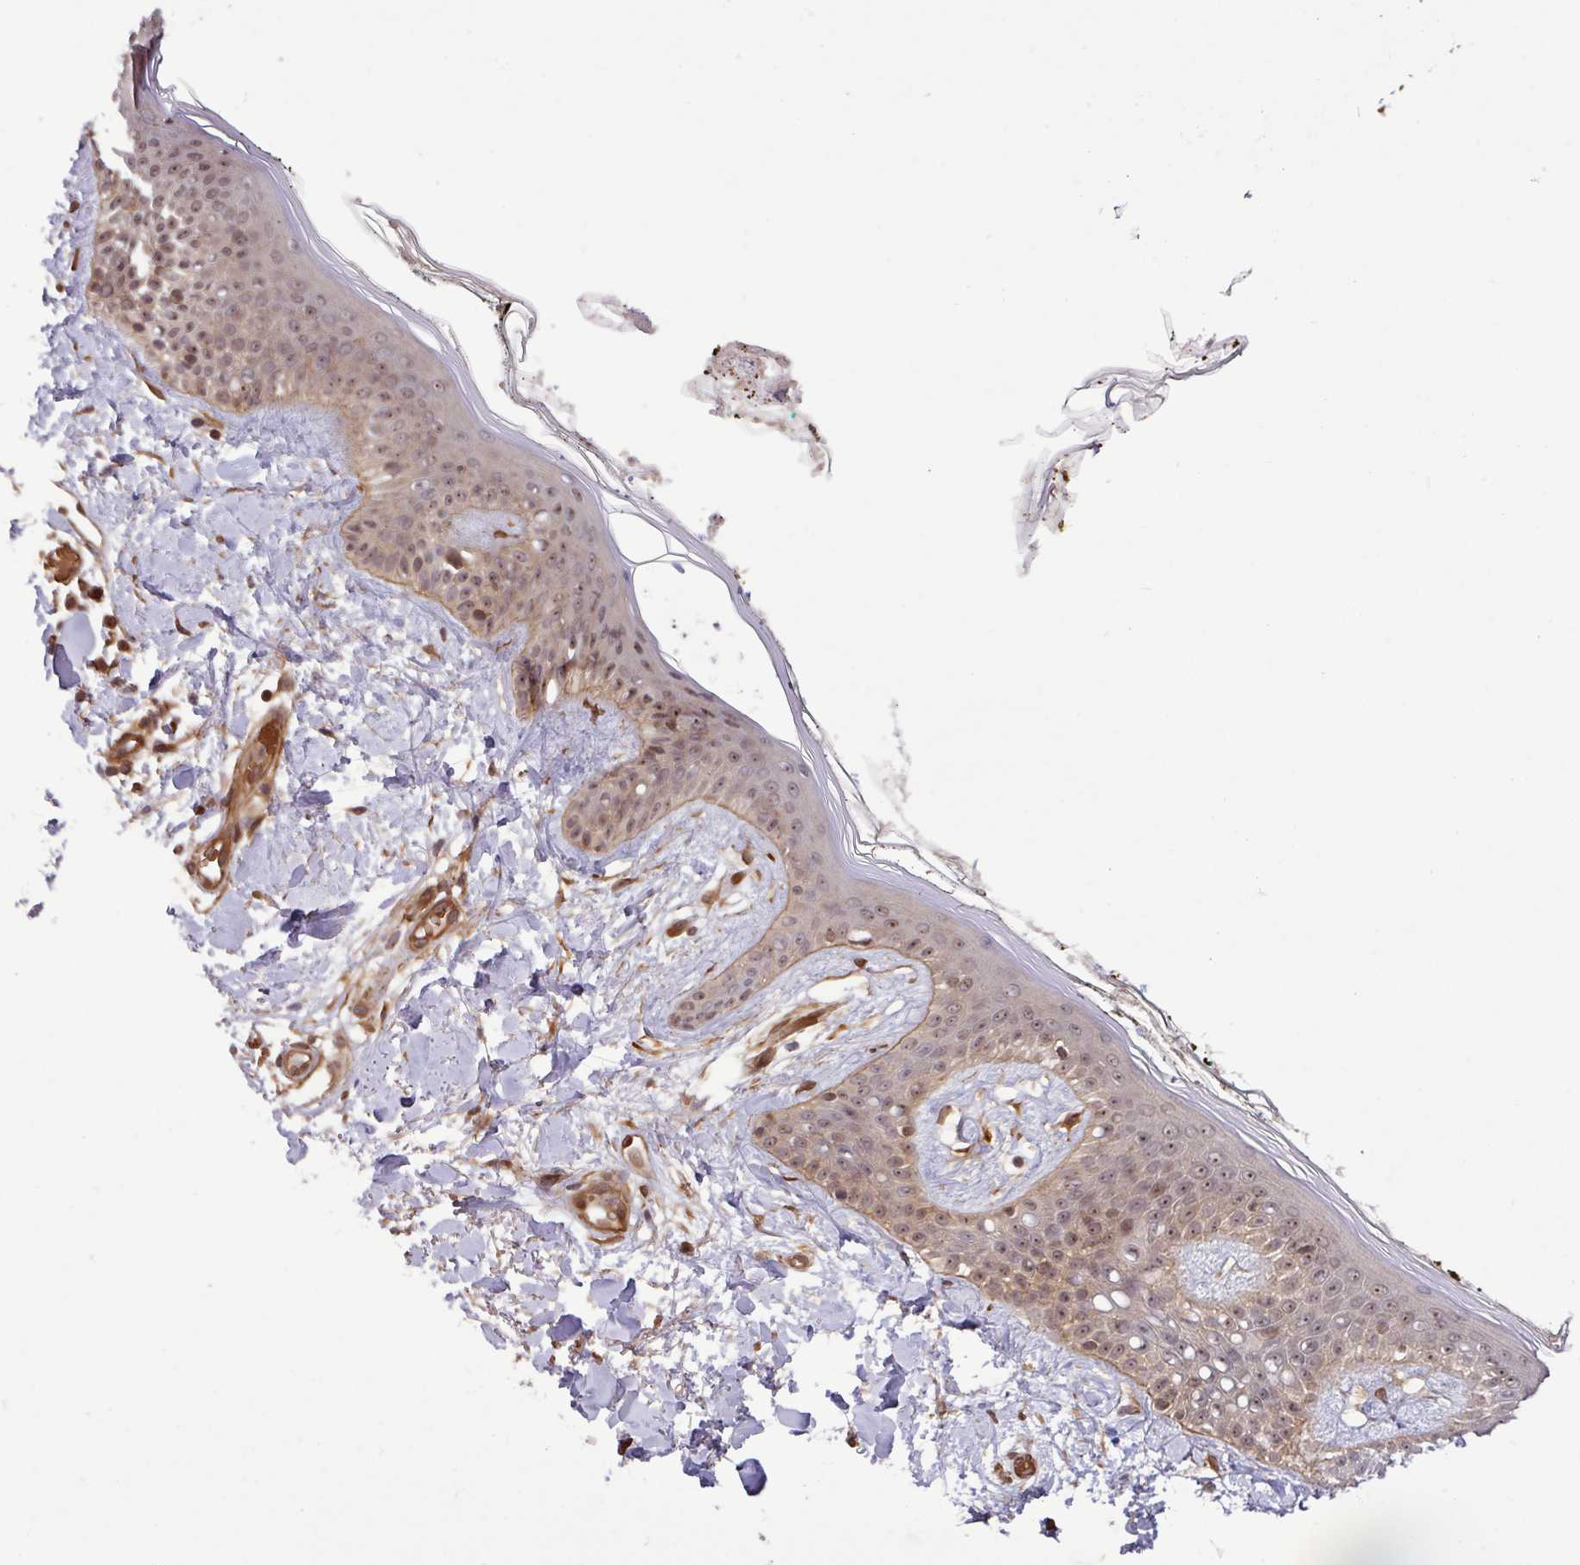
{"staining": {"intensity": "strong", "quantity": ">75%", "location": "cytoplasmic/membranous"}, "tissue": "skin", "cell_type": "Fibroblasts", "image_type": "normal", "snomed": [{"axis": "morphology", "description": "Normal tissue, NOS"}, {"axis": "topography", "description": "Skin"}], "caption": "The histopathology image reveals immunohistochemical staining of benign skin. There is strong cytoplasmic/membranous positivity is seen in approximately >75% of fibroblasts.", "gene": "C7orf50", "patient": {"sex": "female", "age": 34}}